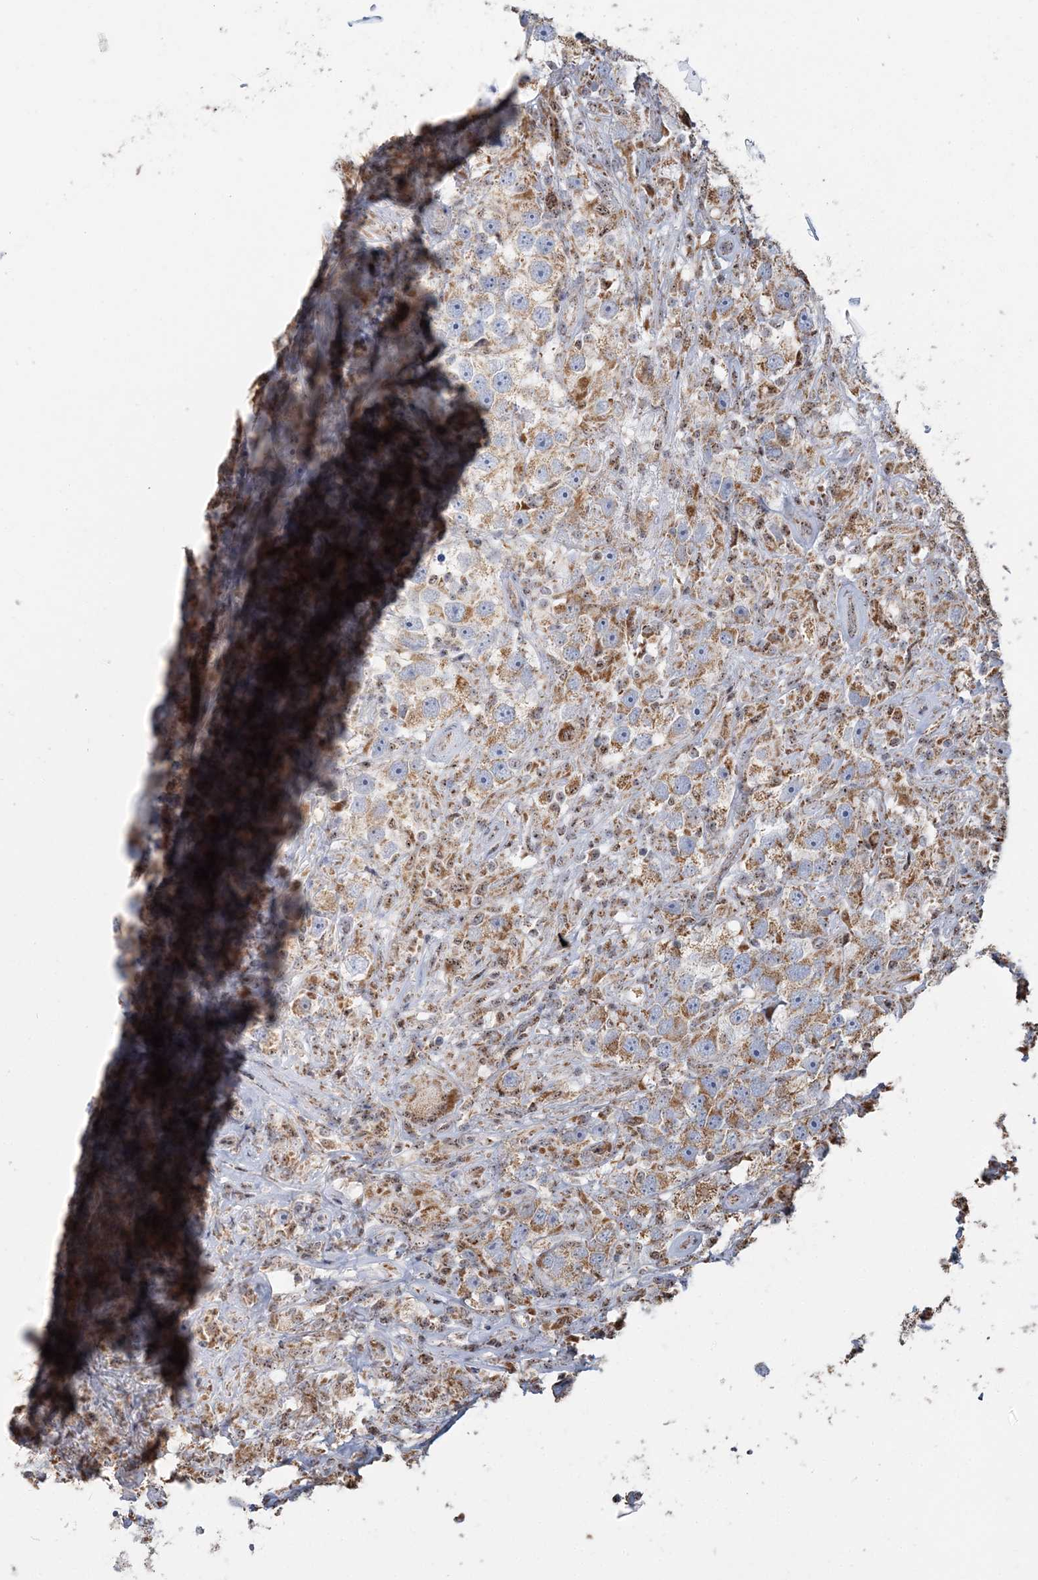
{"staining": {"intensity": "moderate", "quantity": ">75%", "location": "cytoplasmic/membranous"}, "tissue": "testis cancer", "cell_type": "Tumor cells", "image_type": "cancer", "snomed": [{"axis": "morphology", "description": "Seminoma, NOS"}, {"axis": "topography", "description": "Testis"}], "caption": "An IHC micrograph of tumor tissue is shown. Protein staining in brown labels moderate cytoplasmic/membranous positivity in testis cancer (seminoma) within tumor cells.", "gene": "SUCLG1", "patient": {"sex": "male", "age": 49}}